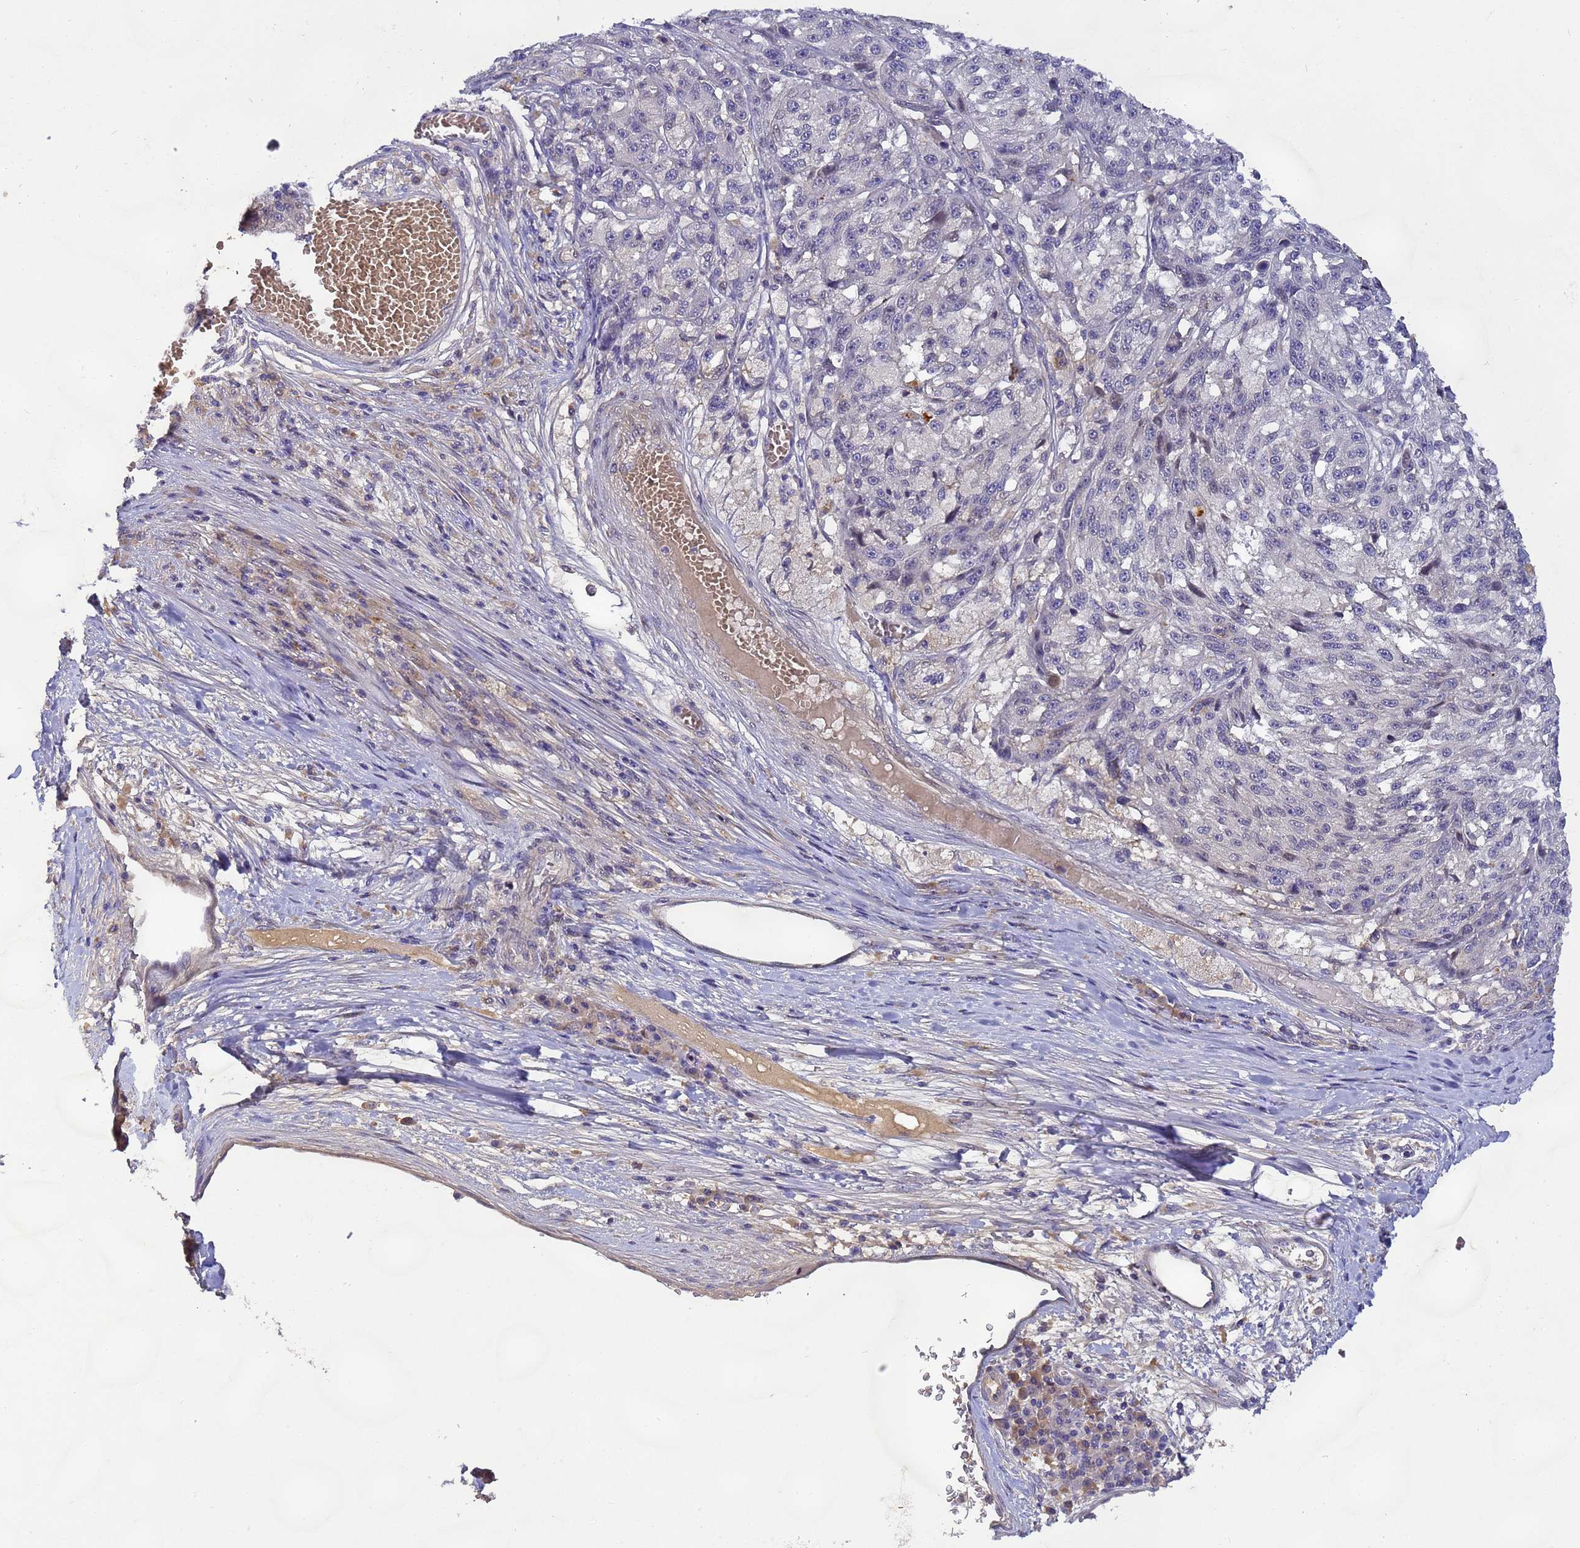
{"staining": {"intensity": "negative", "quantity": "none", "location": "none"}, "tissue": "melanoma", "cell_type": "Tumor cells", "image_type": "cancer", "snomed": [{"axis": "morphology", "description": "Malignant melanoma, NOS"}, {"axis": "topography", "description": "Skin"}], "caption": "The histopathology image demonstrates no staining of tumor cells in melanoma.", "gene": "TBCD", "patient": {"sex": "male", "age": 53}}